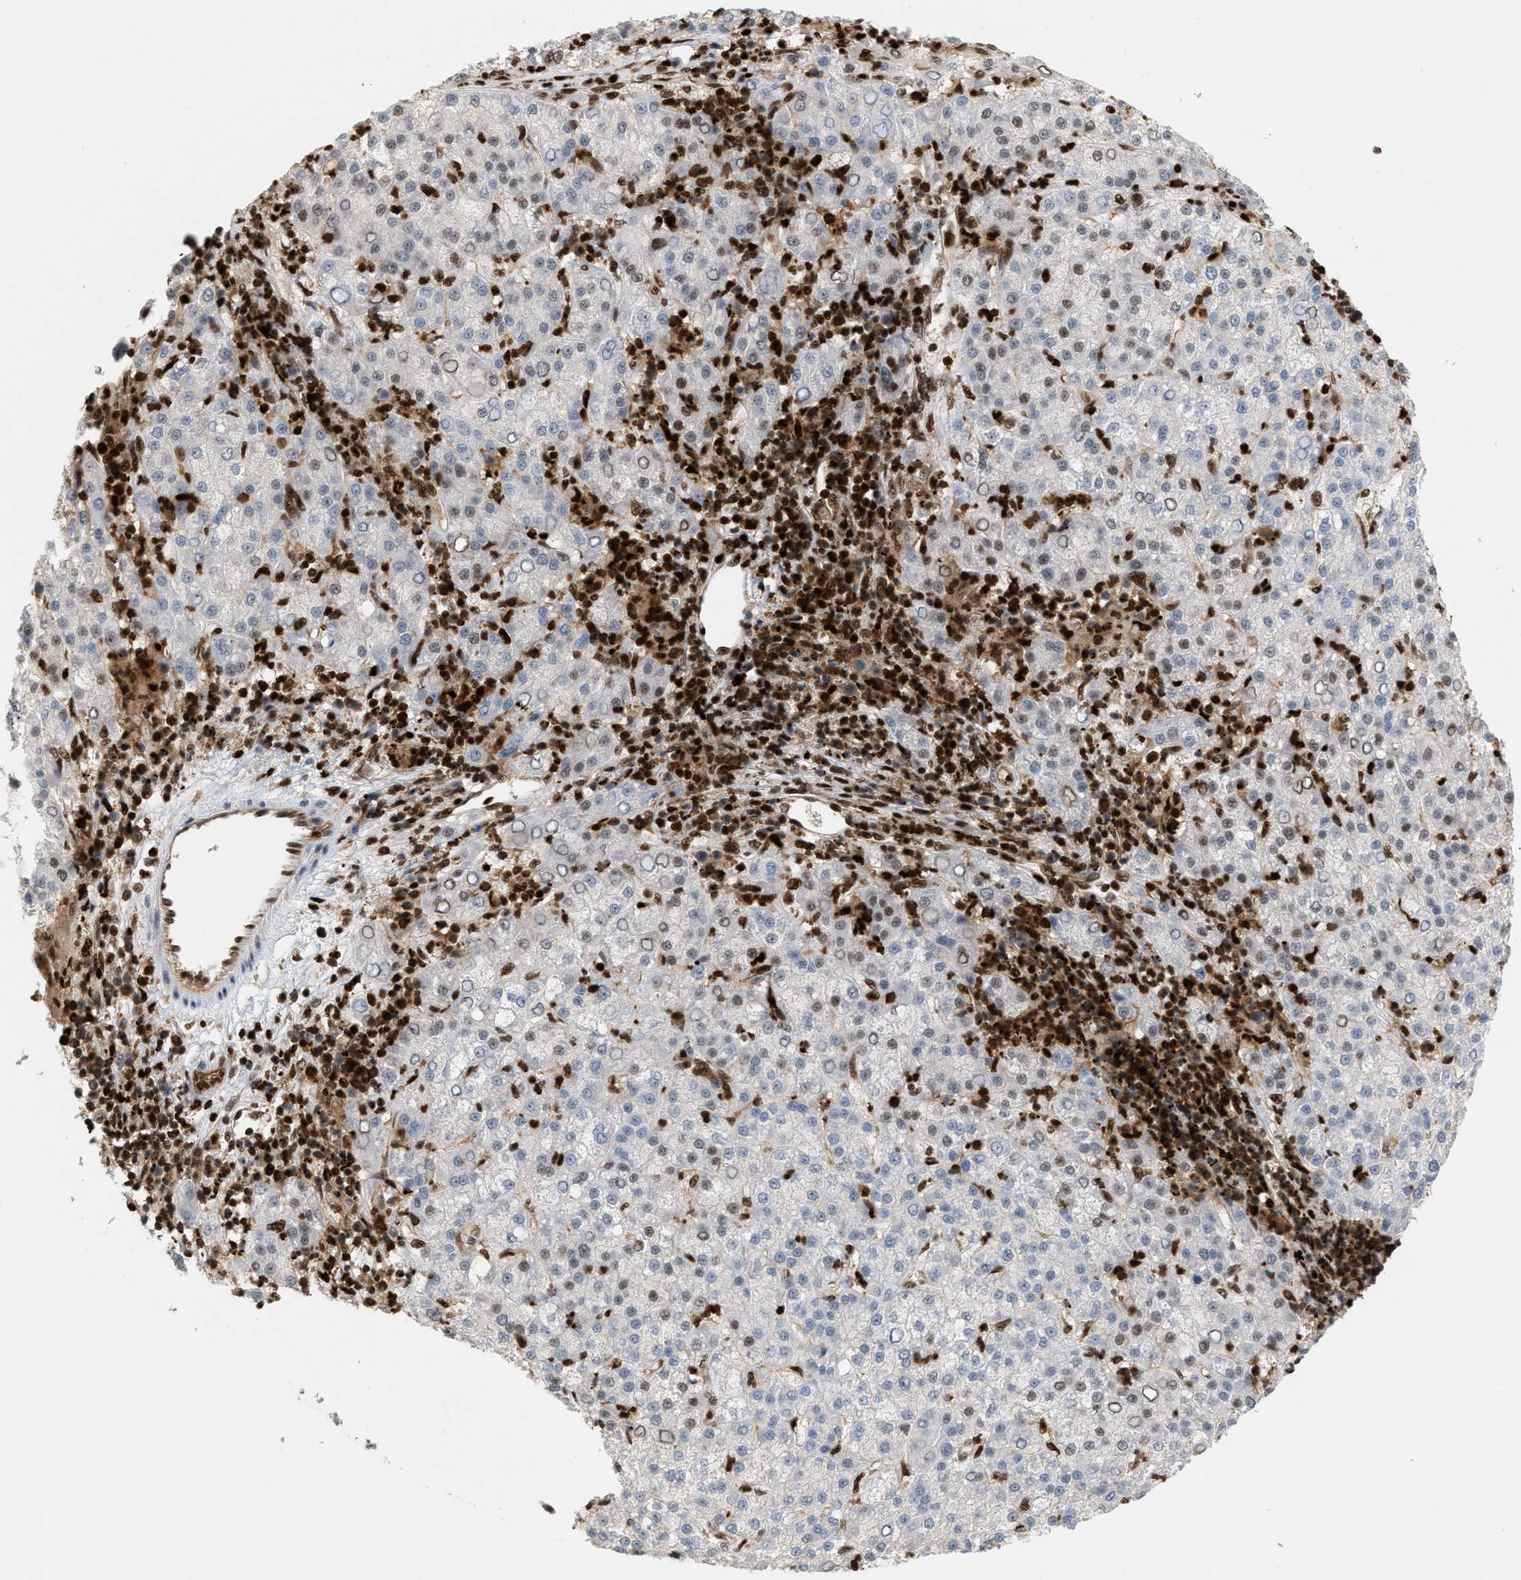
{"staining": {"intensity": "weak", "quantity": "<25%", "location": "nuclear"}, "tissue": "liver cancer", "cell_type": "Tumor cells", "image_type": "cancer", "snomed": [{"axis": "morphology", "description": "Carcinoma, Hepatocellular, NOS"}, {"axis": "topography", "description": "Liver"}], "caption": "Tumor cells are negative for protein expression in human liver cancer (hepatocellular carcinoma). (DAB immunohistochemistry (IHC), high magnification).", "gene": "RNASEK-C17orf49", "patient": {"sex": "female", "age": 58}}